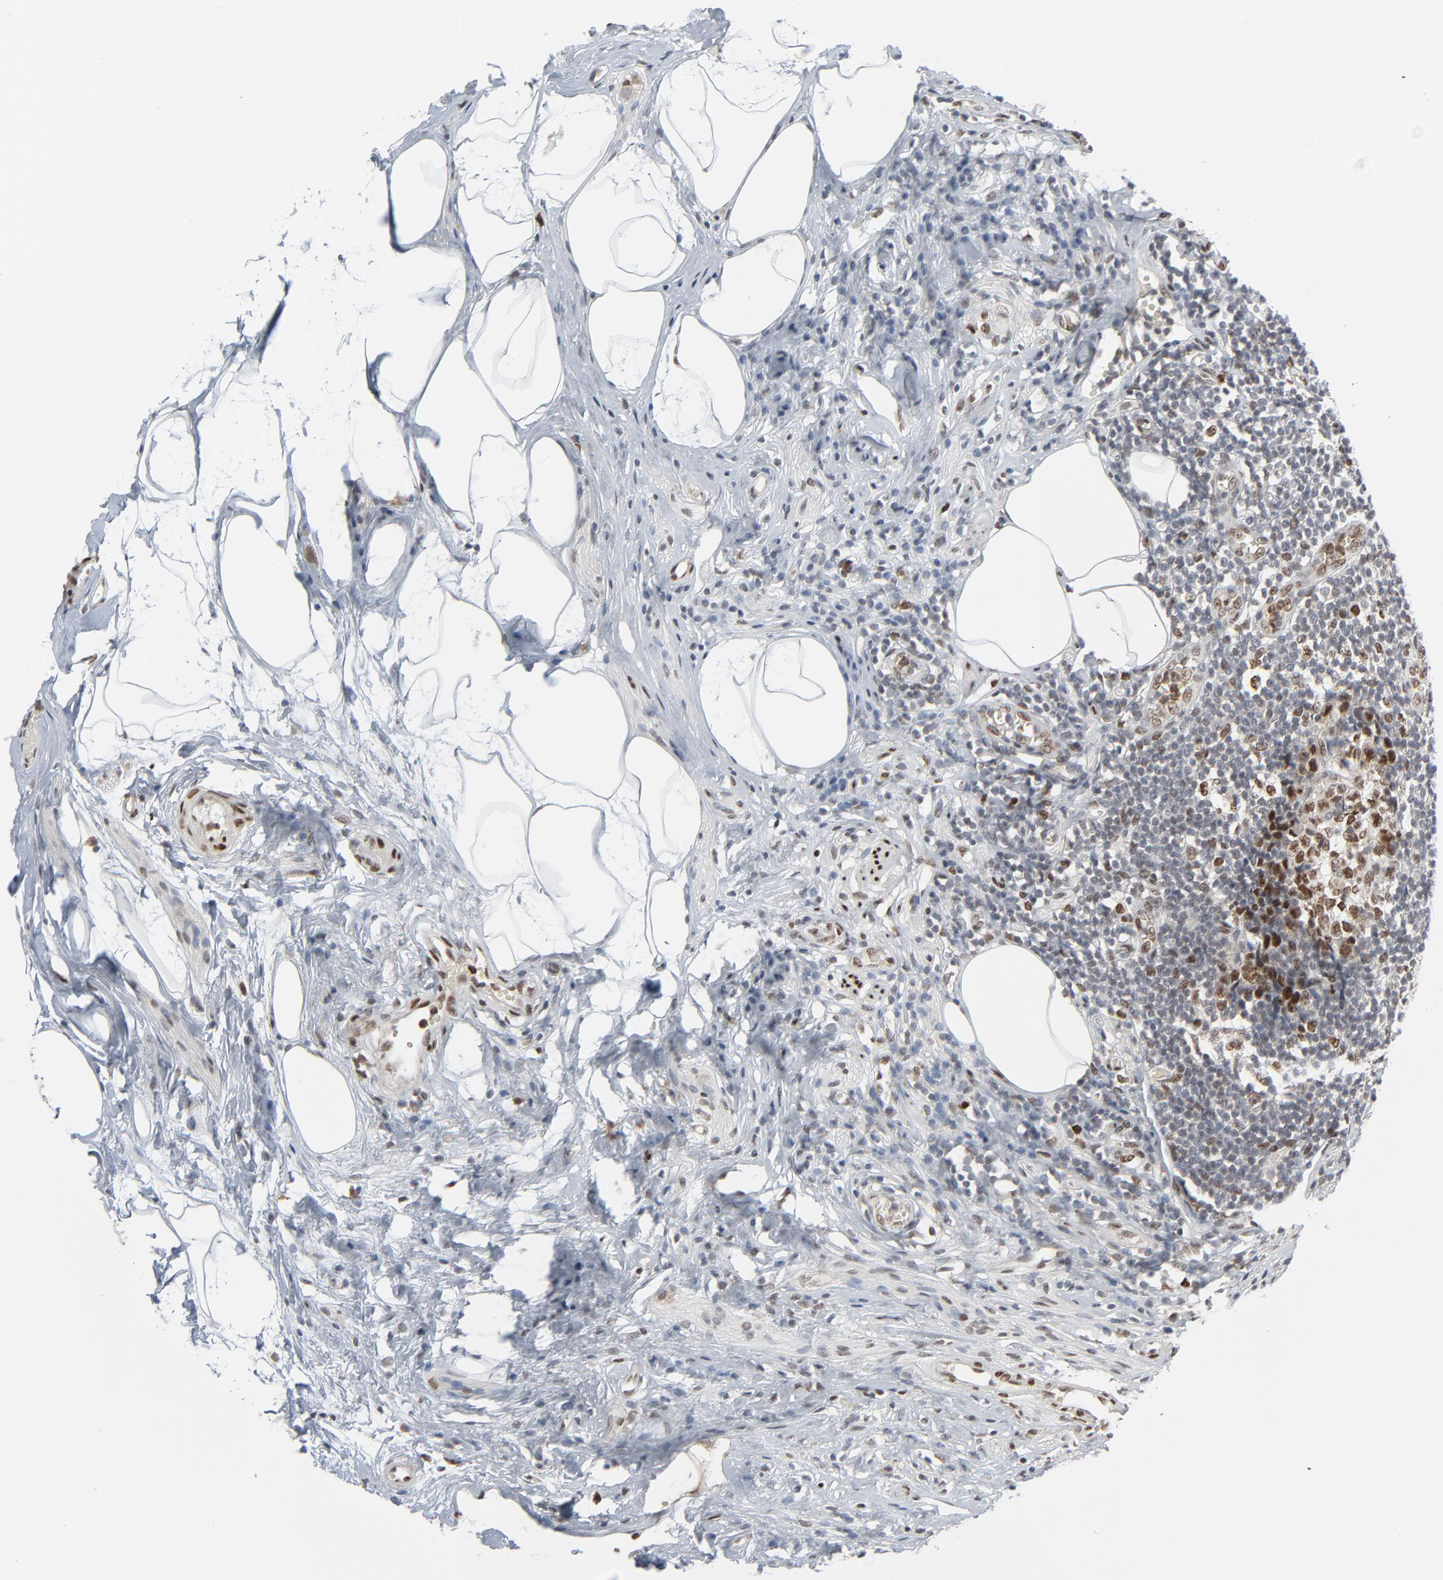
{"staining": {"intensity": "strong", "quantity": "25%-75%", "location": "nuclear"}, "tissue": "appendix", "cell_type": "Lymphoid tissue", "image_type": "normal", "snomed": [{"axis": "morphology", "description": "Normal tissue, NOS"}, {"axis": "topography", "description": "Appendix"}], "caption": "Appendix stained for a protein reveals strong nuclear positivity in lymphoid tissue.", "gene": "CUX1", "patient": {"sex": "male", "age": 38}}